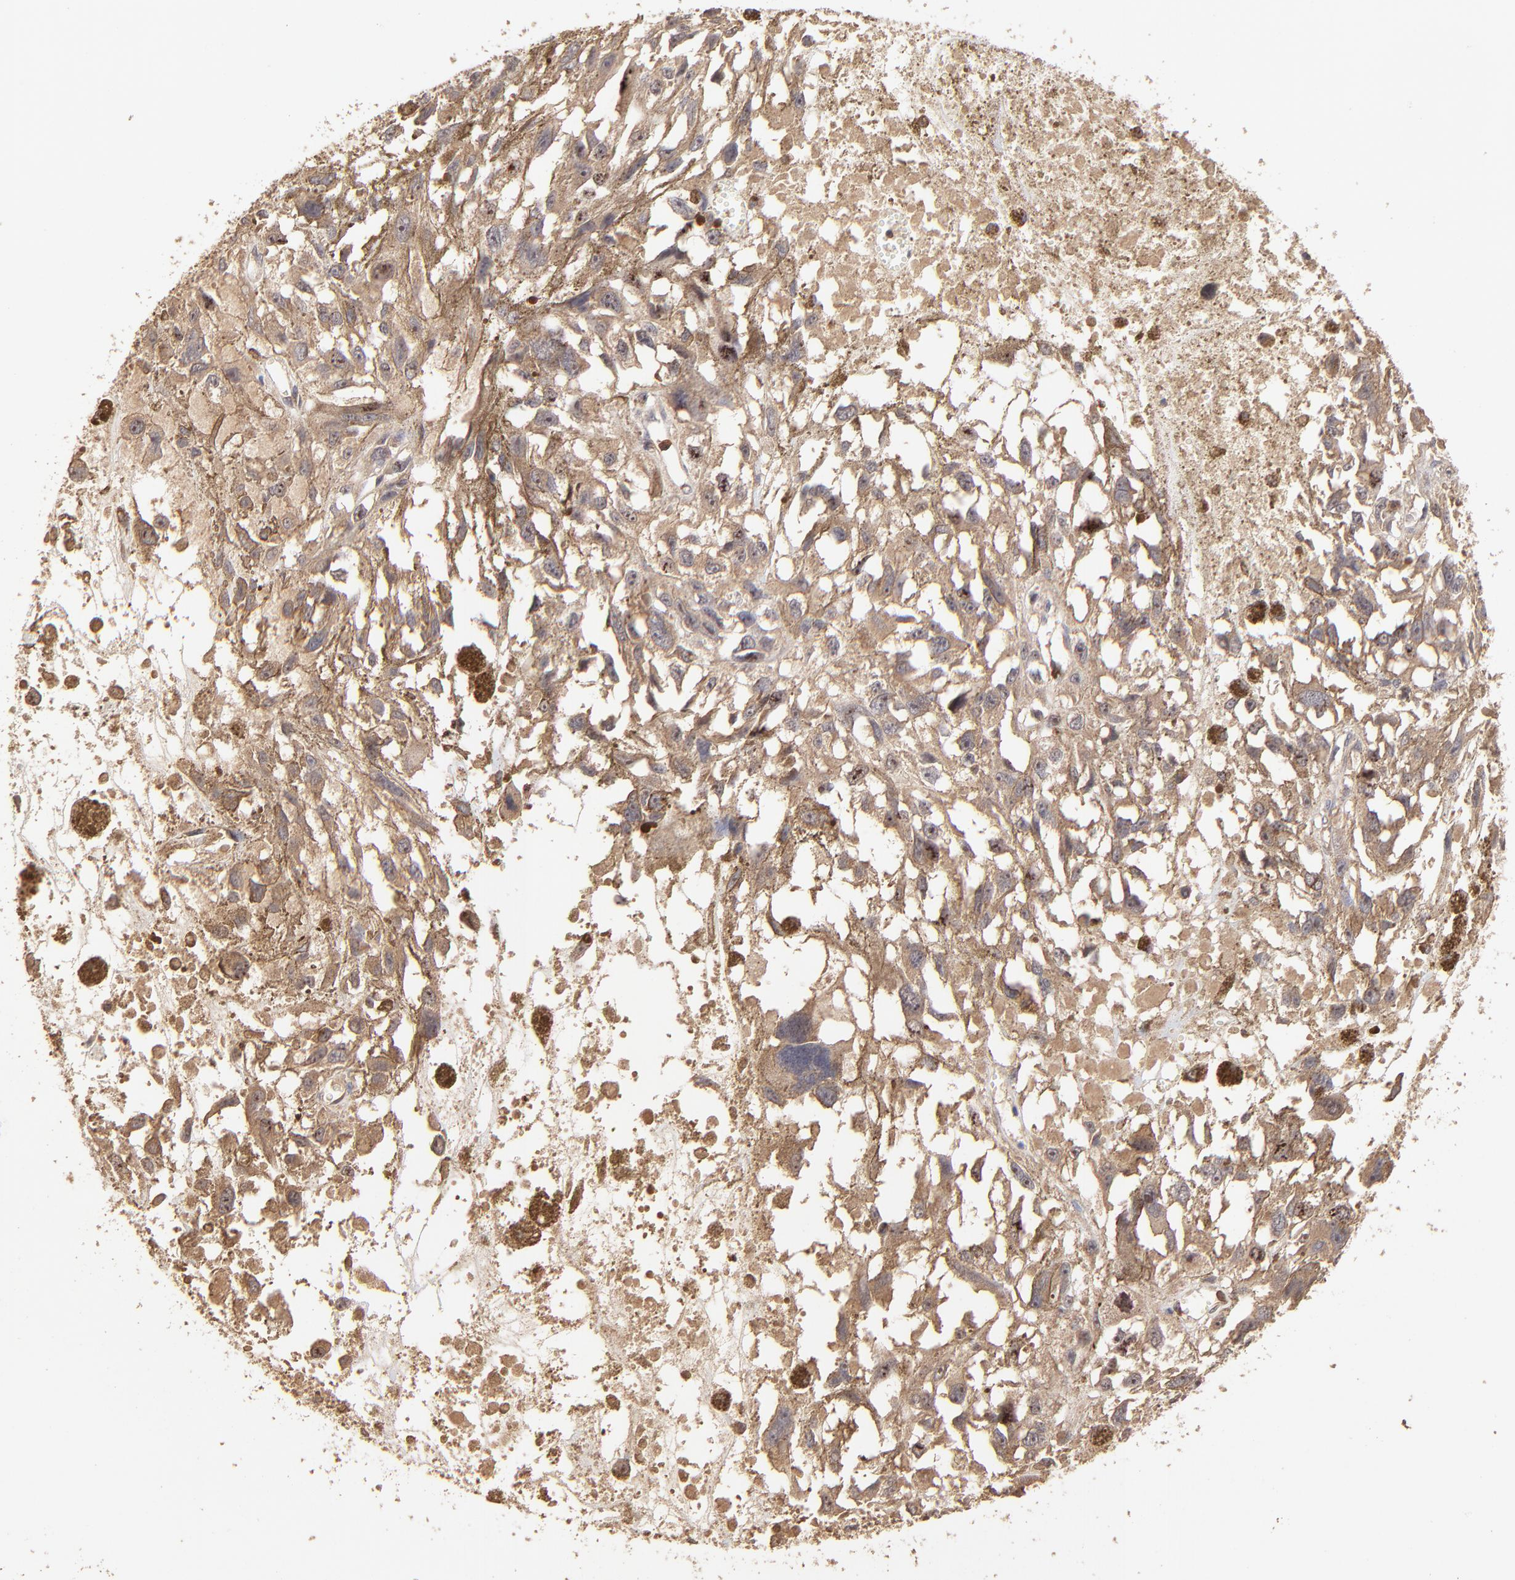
{"staining": {"intensity": "moderate", "quantity": ">75%", "location": "cytoplasmic/membranous"}, "tissue": "melanoma", "cell_type": "Tumor cells", "image_type": "cancer", "snomed": [{"axis": "morphology", "description": "Malignant melanoma, Metastatic site"}, {"axis": "topography", "description": "Lymph node"}], "caption": "Malignant melanoma (metastatic site) stained with immunohistochemistry (IHC) exhibits moderate cytoplasmic/membranous staining in about >75% of tumor cells.", "gene": "STON2", "patient": {"sex": "male", "age": 59}}